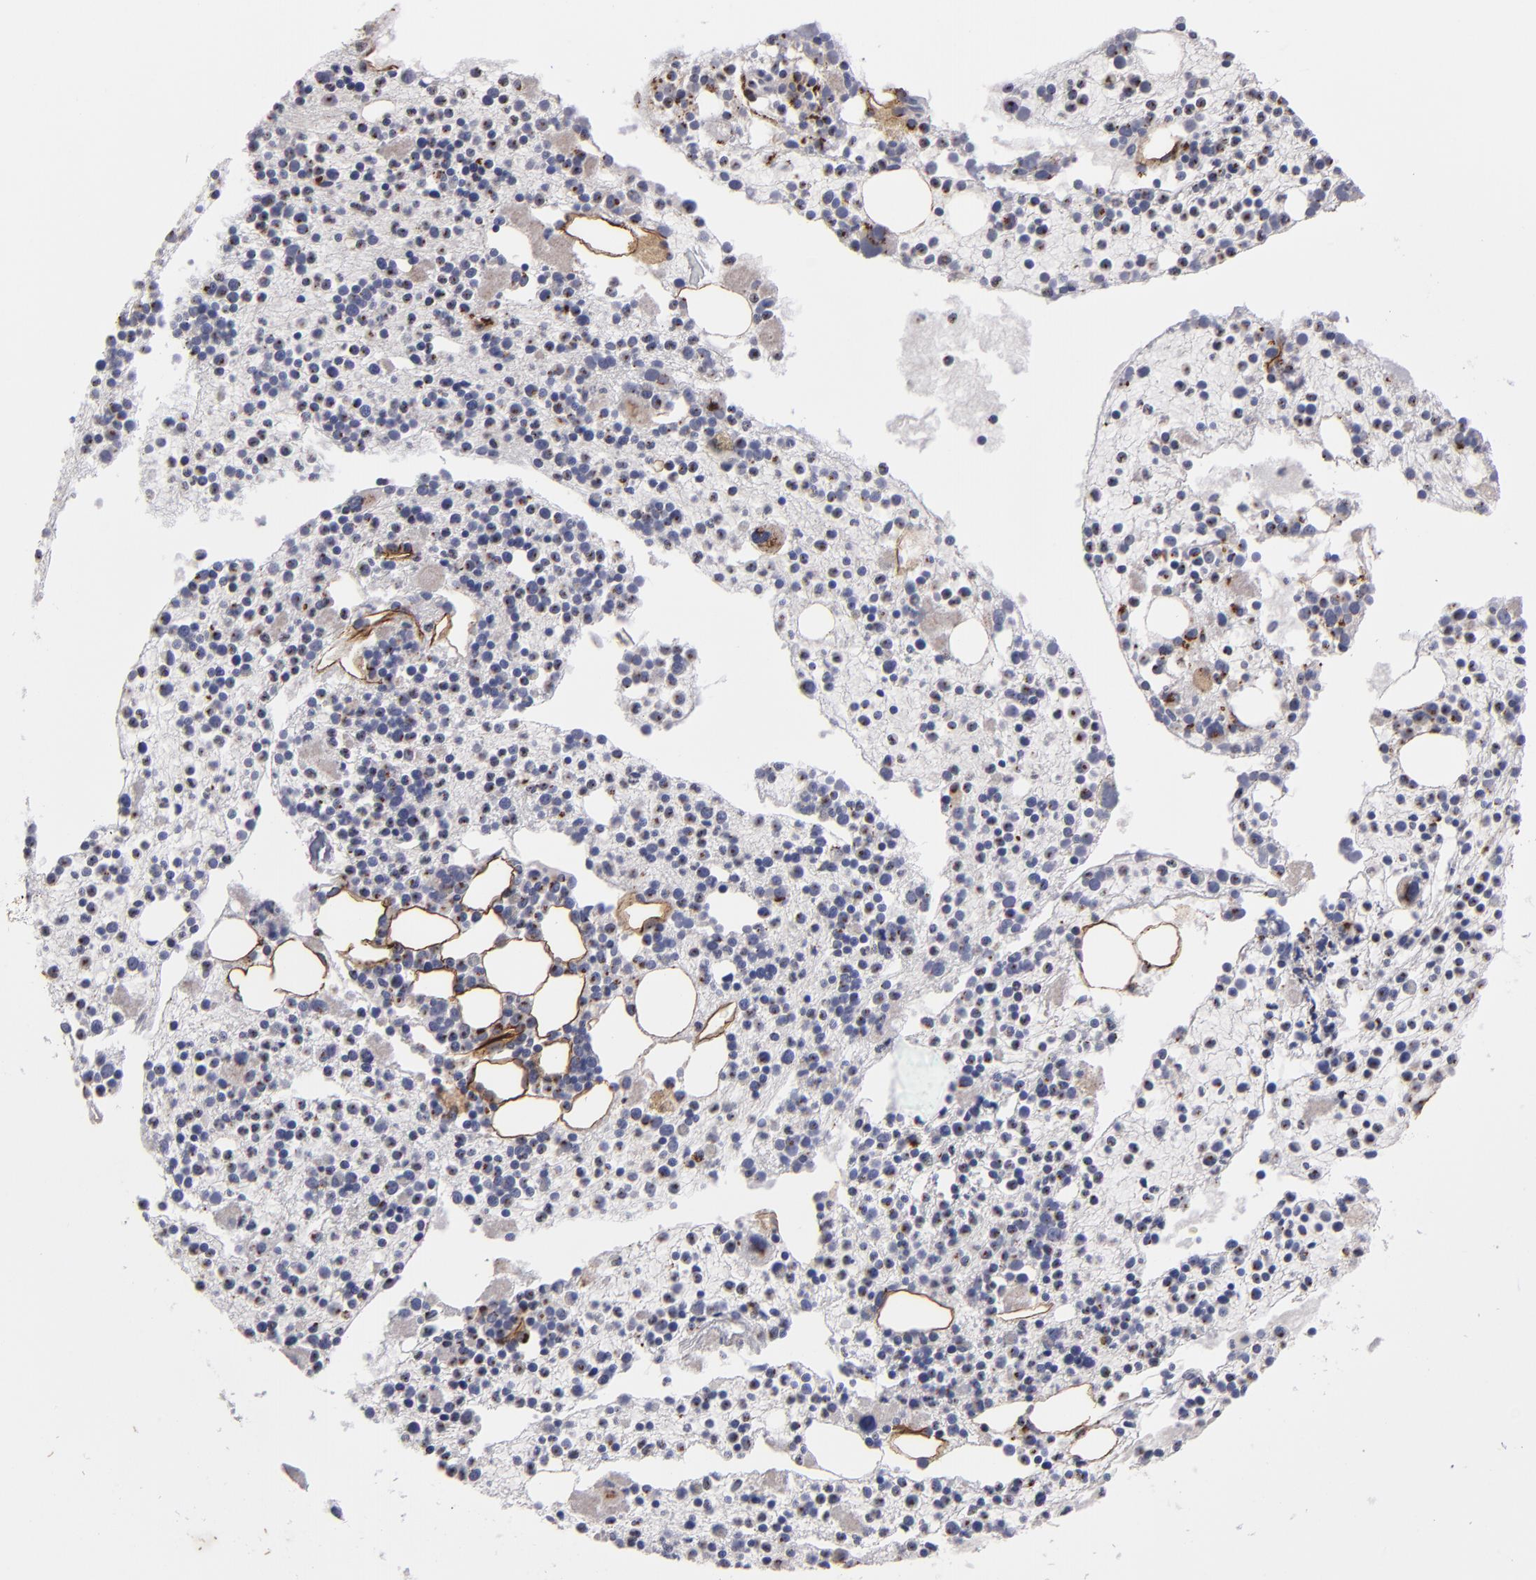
{"staining": {"intensity": "moderate", "quantity": "25%-75%", "location": "cytoplasmic/membranous"}, "tissue": "bone marrow", "cell_type": "Hematopoietic cells", "image_type": "normal", "snomed": [{"axis": "morphology", "description": "Normal tissue, NOS"}, {"axis": "topography", "description": "Bone marrow"}], "caption": "IHC of benign bone marrow exhibits medium levels of moderate cytoplasmic/membranous expression in approximately 25%-75% of hematopoietic cells.", "gene": "IL12A", "patient": {"sex": "male", "age": 15}}